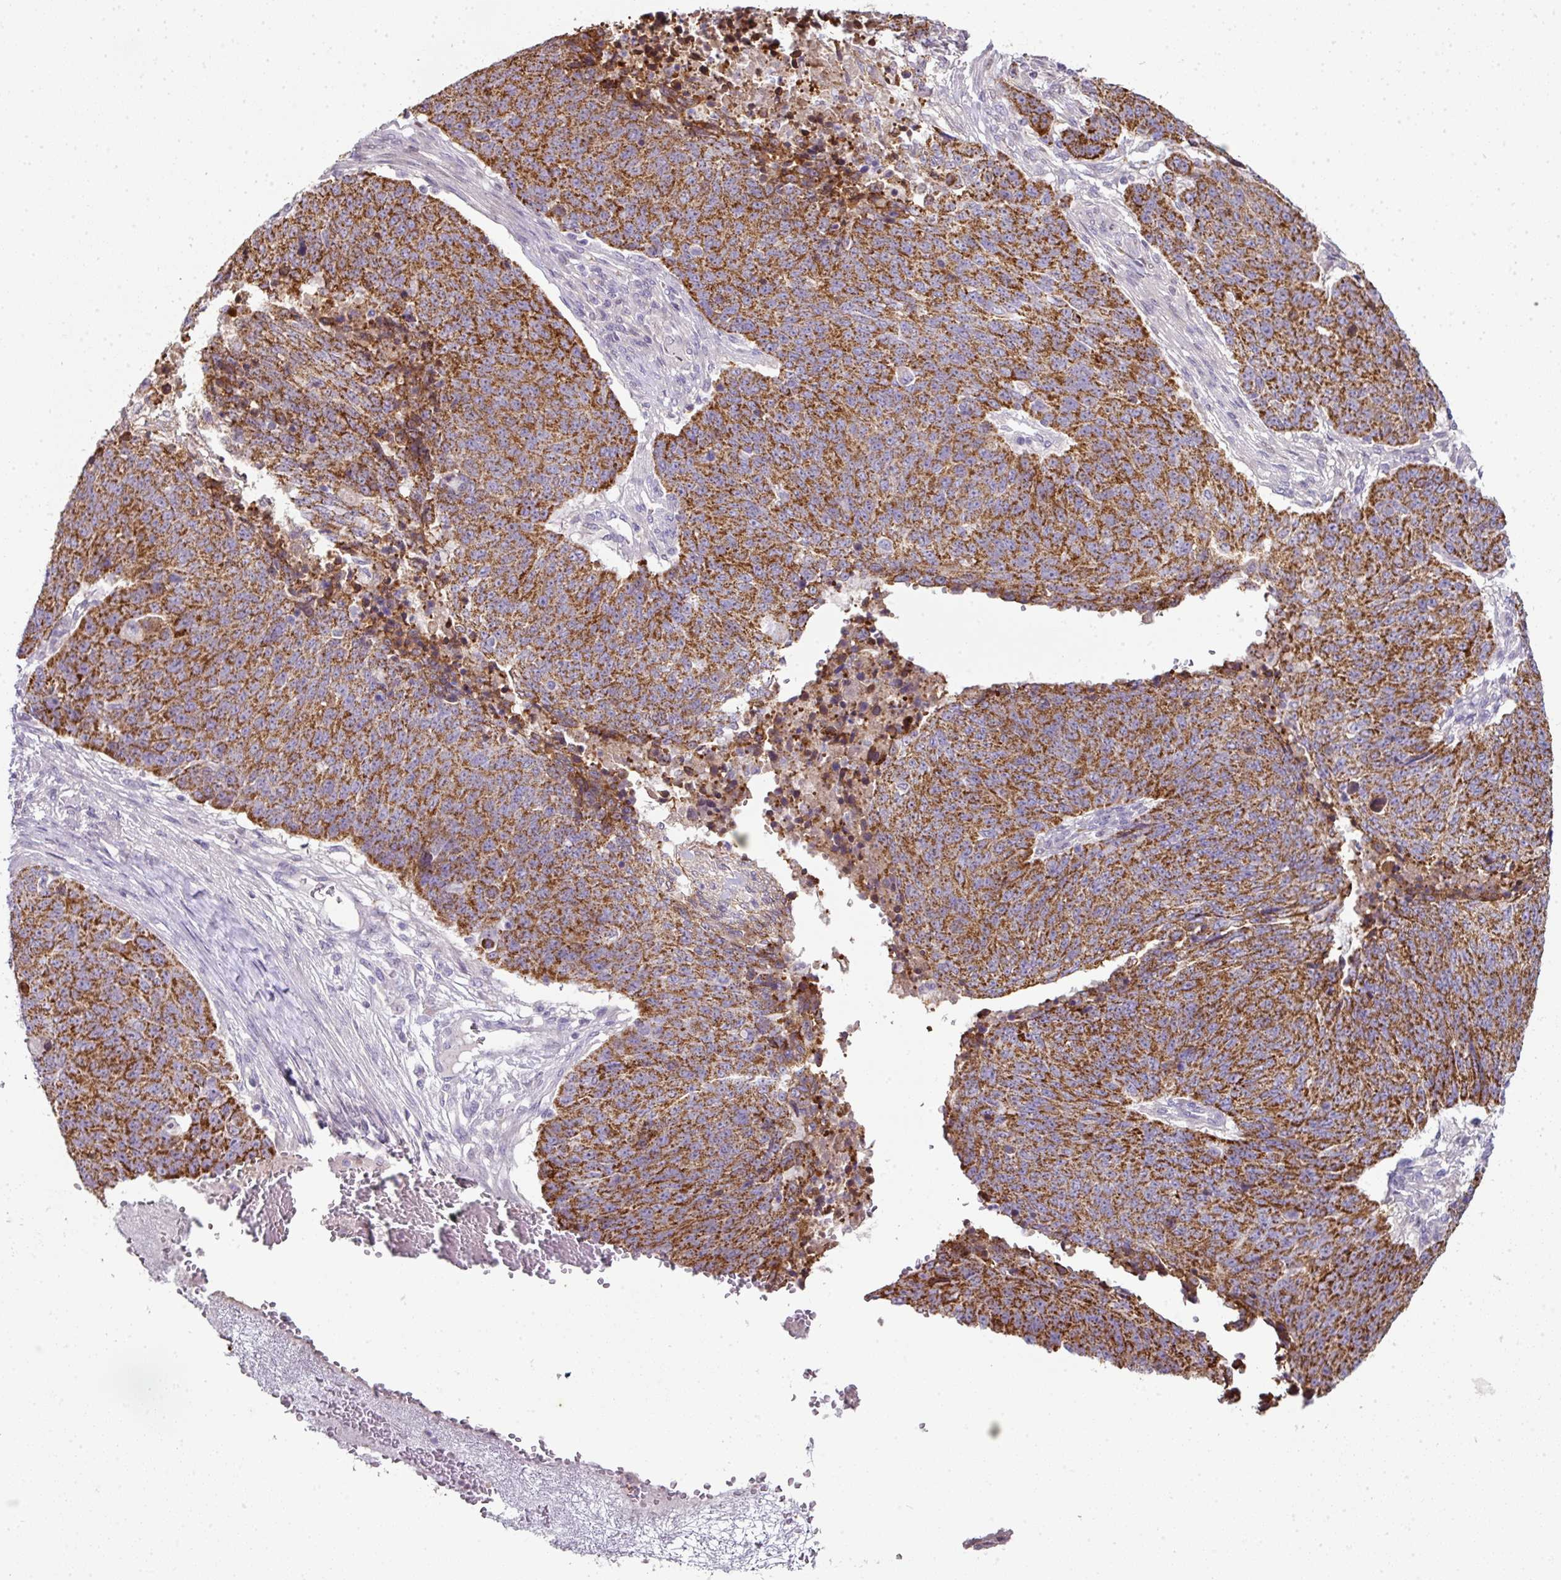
{"staining": {"intensity": "strong", "quantity": ">75%", "location": "cytoplasmic/membranous"}, "tissue": "lung cancer", "cell_type": "Tumor cells", "image_type": "cancer", "snomed": [{"axis": "morphology", "description": "Normal tissue, NOS"}, {"axis": "morphology", "description": "Squamous cell carcinoma, NOS"}, {"axis": "topography", "description": "Lymph node"}, {"axis": "topography", "description": "Lung"}], "caption": "Protein analysis of lung squamous cell carcinoma tissue exhibits strong cytoplasmic/membranous expression in approximately >75% of tumor cells.", "gene": "ANKRD18A", "patient": {"sex": "male", "age": 66}}